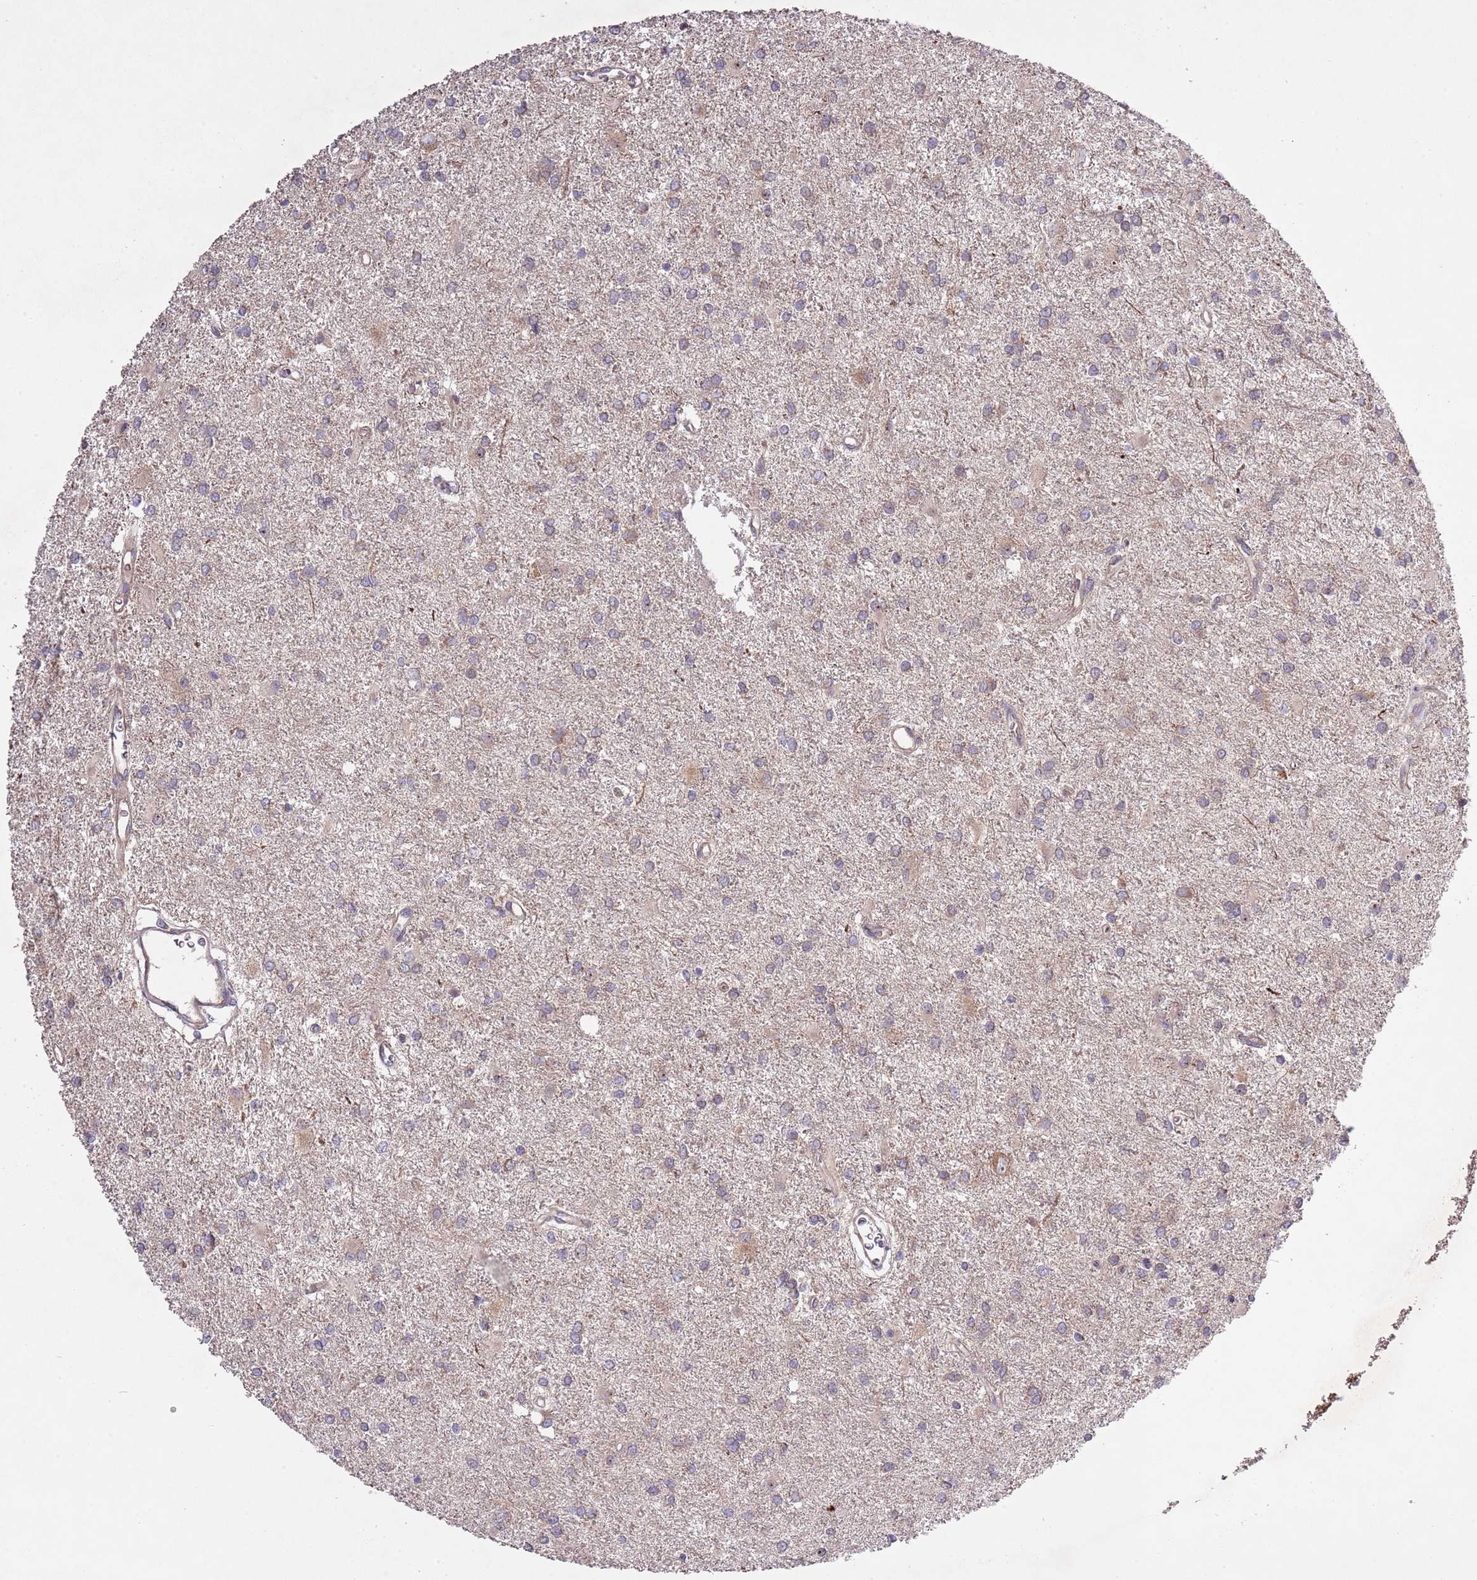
{"staining": {"intensity": "weak", "quantity": "25%-75%", "location": "cytoplasmic/membranous"}, "tissue": "glioma", "cell_type": "Tumor cells", "image_type": "cancer", "snomed": [{"axis": "morphology", "description": "Glioma, malignant, High grade"}, {"axis": "topography", "description": "Brain"}], "caption": "Immunohistochemical staining of glioma exhibits low levels of weak cytoplasmic/membranous staining in approximately 25%-75% of tumor cells.", "gene": "MFNG", "patient": {"sex": "female", "age": 50}}